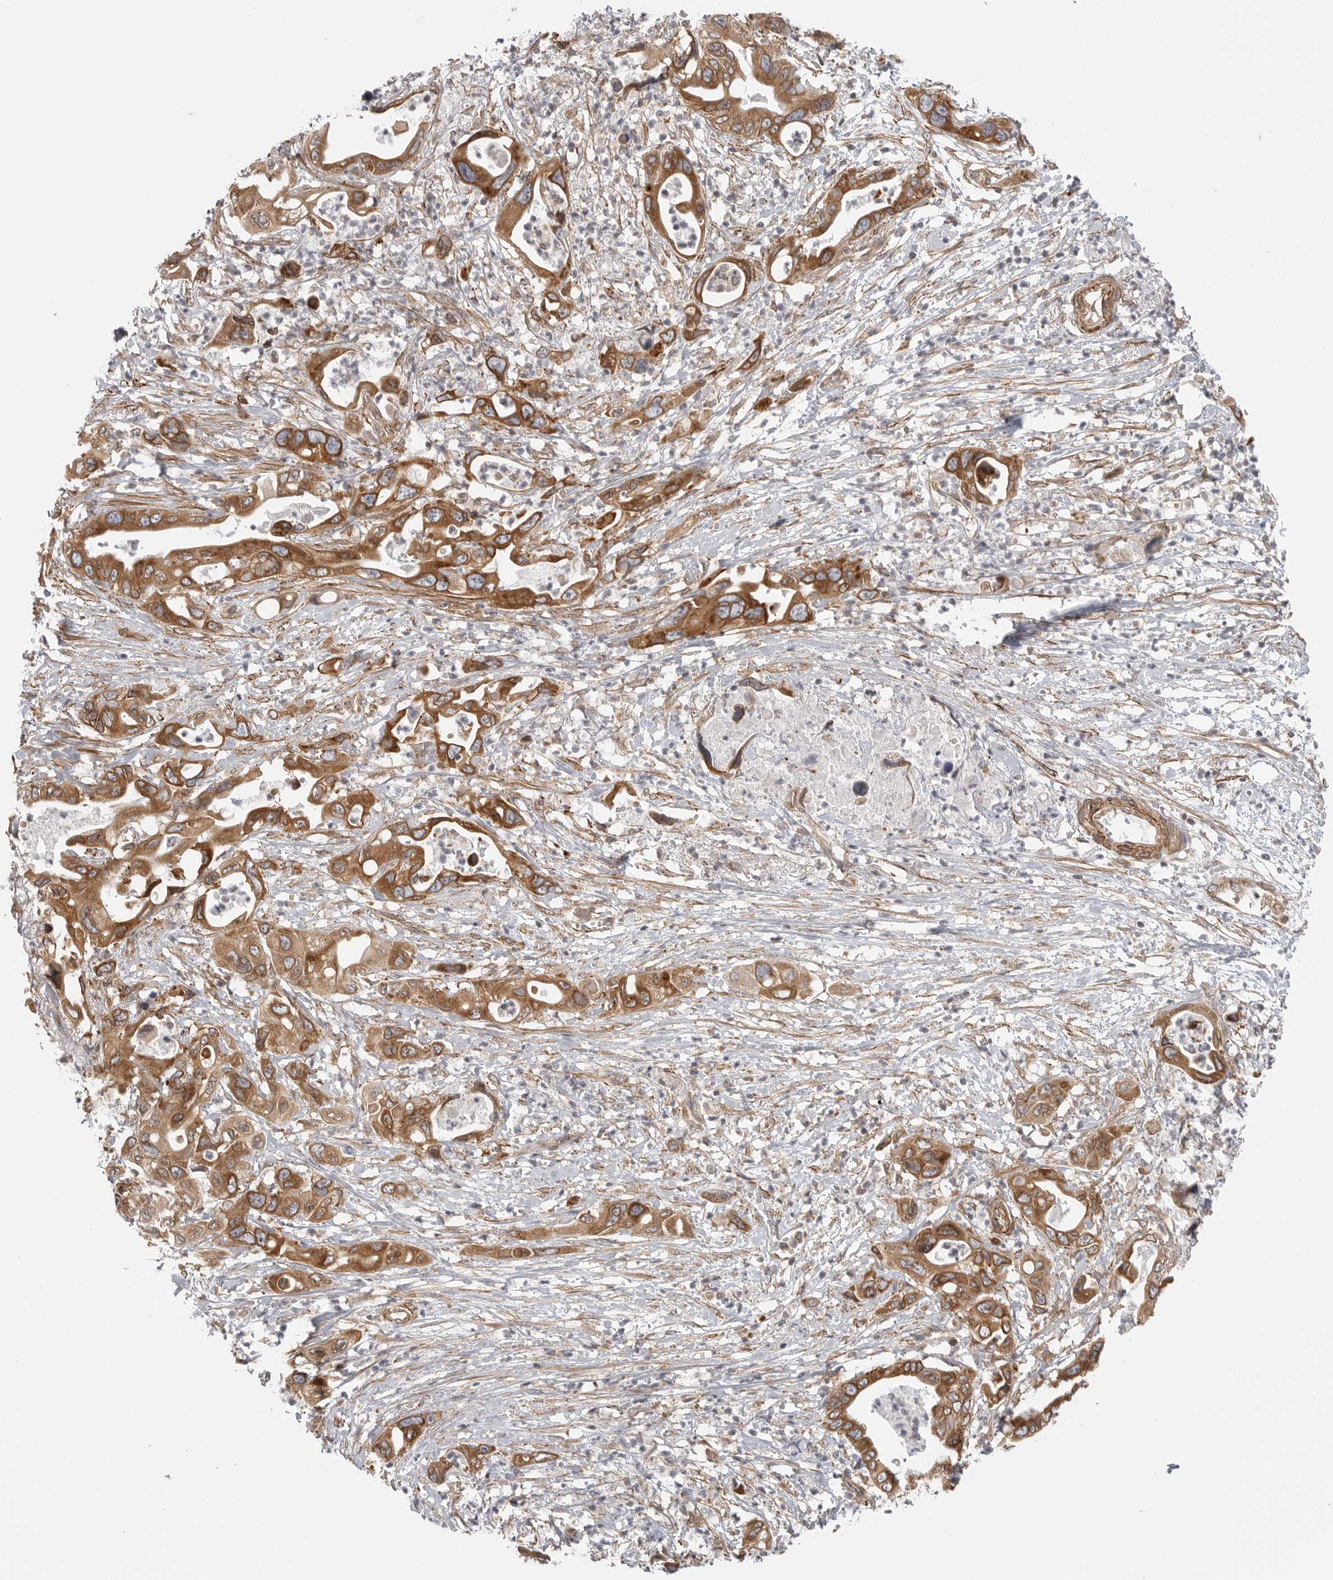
{"staining": {"intensity": "moderate", "quantity": ">75%", "location": "cytoplasmic/membranous"}, "tissue": "pancreatic cancer", "cell_type": "Tumor cells", "image_type": "cancer", "snomed": [{"axis": "morphology", "description": "Adenocarcinoma, NOS"}, {"axis": "topography", "description": "Pancreas"}], "caption": "The photomicrograph shows immunohistochemical staining of adenocarcinoma (pancreatic). There is moderate cytoplasmic/membranous positivity is identified in about >75% of tumor cells. The protein is stained brown, and the nuclei are stained in blue (DAB IHC with brightfield microscopy, high magnification).", "gene": "CERS2", "patient": {"sex": "male", "age": 66}}